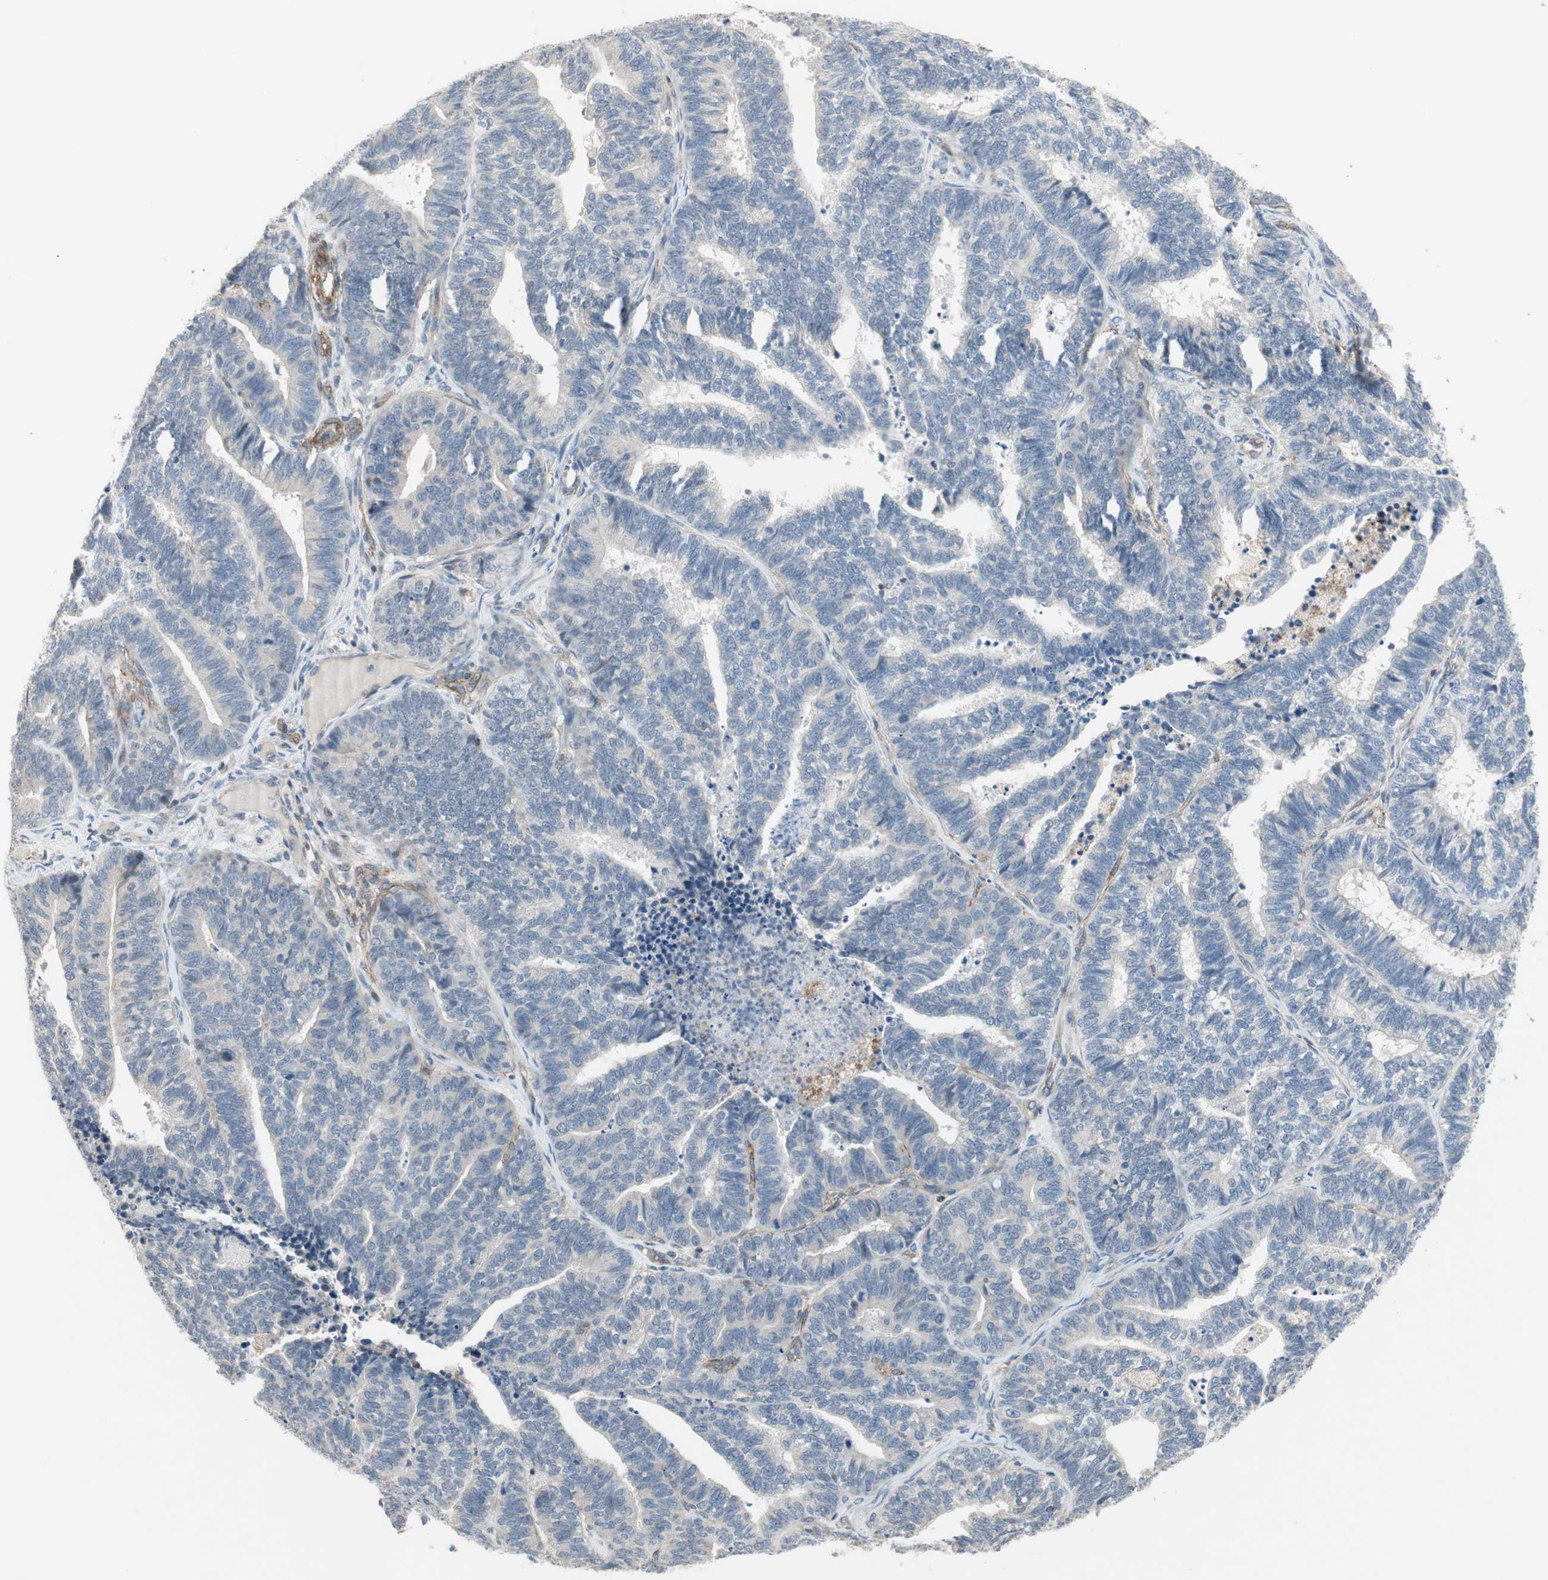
{"staining": {"intensity": "negative", "quantity": "none", "location": "none"}, "tissue": "endometrial cancer", "cell_type": "Tumor cells", "image_type": "cancer", "snomed": [{"axis": "morphology", "description": "Adenocarcinoma, NOS"}, {"axis": "topography", "description": "Endometrium"}], "caption": "A micrograph of human endometrial cancer is negative for staining in tumor cells.", "gene": "GRHL1", "patient": {"sex": "female", "age": 70}}